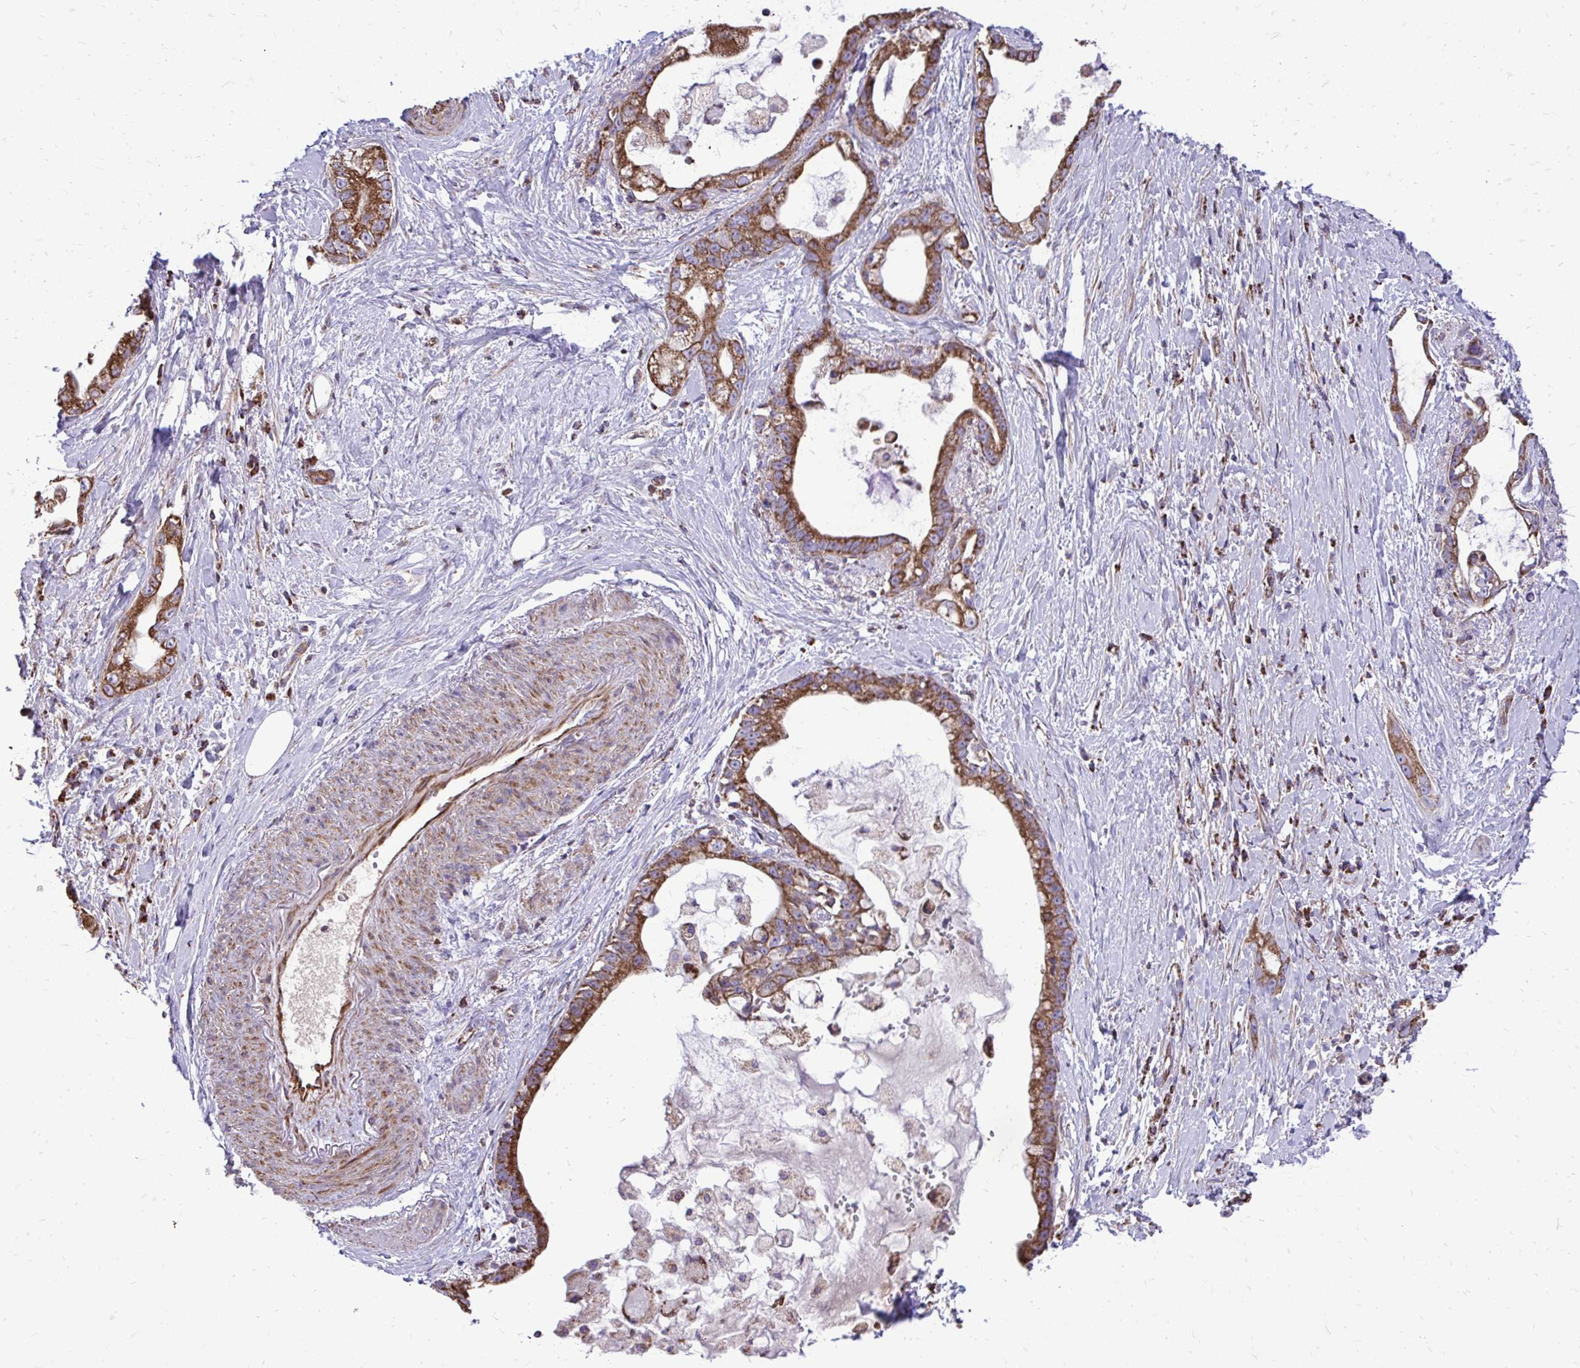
{"staining": {"intensity": "strong", "quantity": ">75%", "location": "cytoplasmic/membranous"}, "tissue": "stomach cancer", "cell_type": "Tumor cells", "image_type": "cancer", "snomed": [{"axis": "morphology", "description": "Adenocarcinoma, NOS"}, {"axis": "topography", "description": "Stomach"}], "caption": "Strong cytoplasmic/membranous expression is appreciated in about >75% of tumor cells in stomach adenocarcinoma.", "gene": "ATP13A2", "patient": {"sex": "male", "age": 55}}